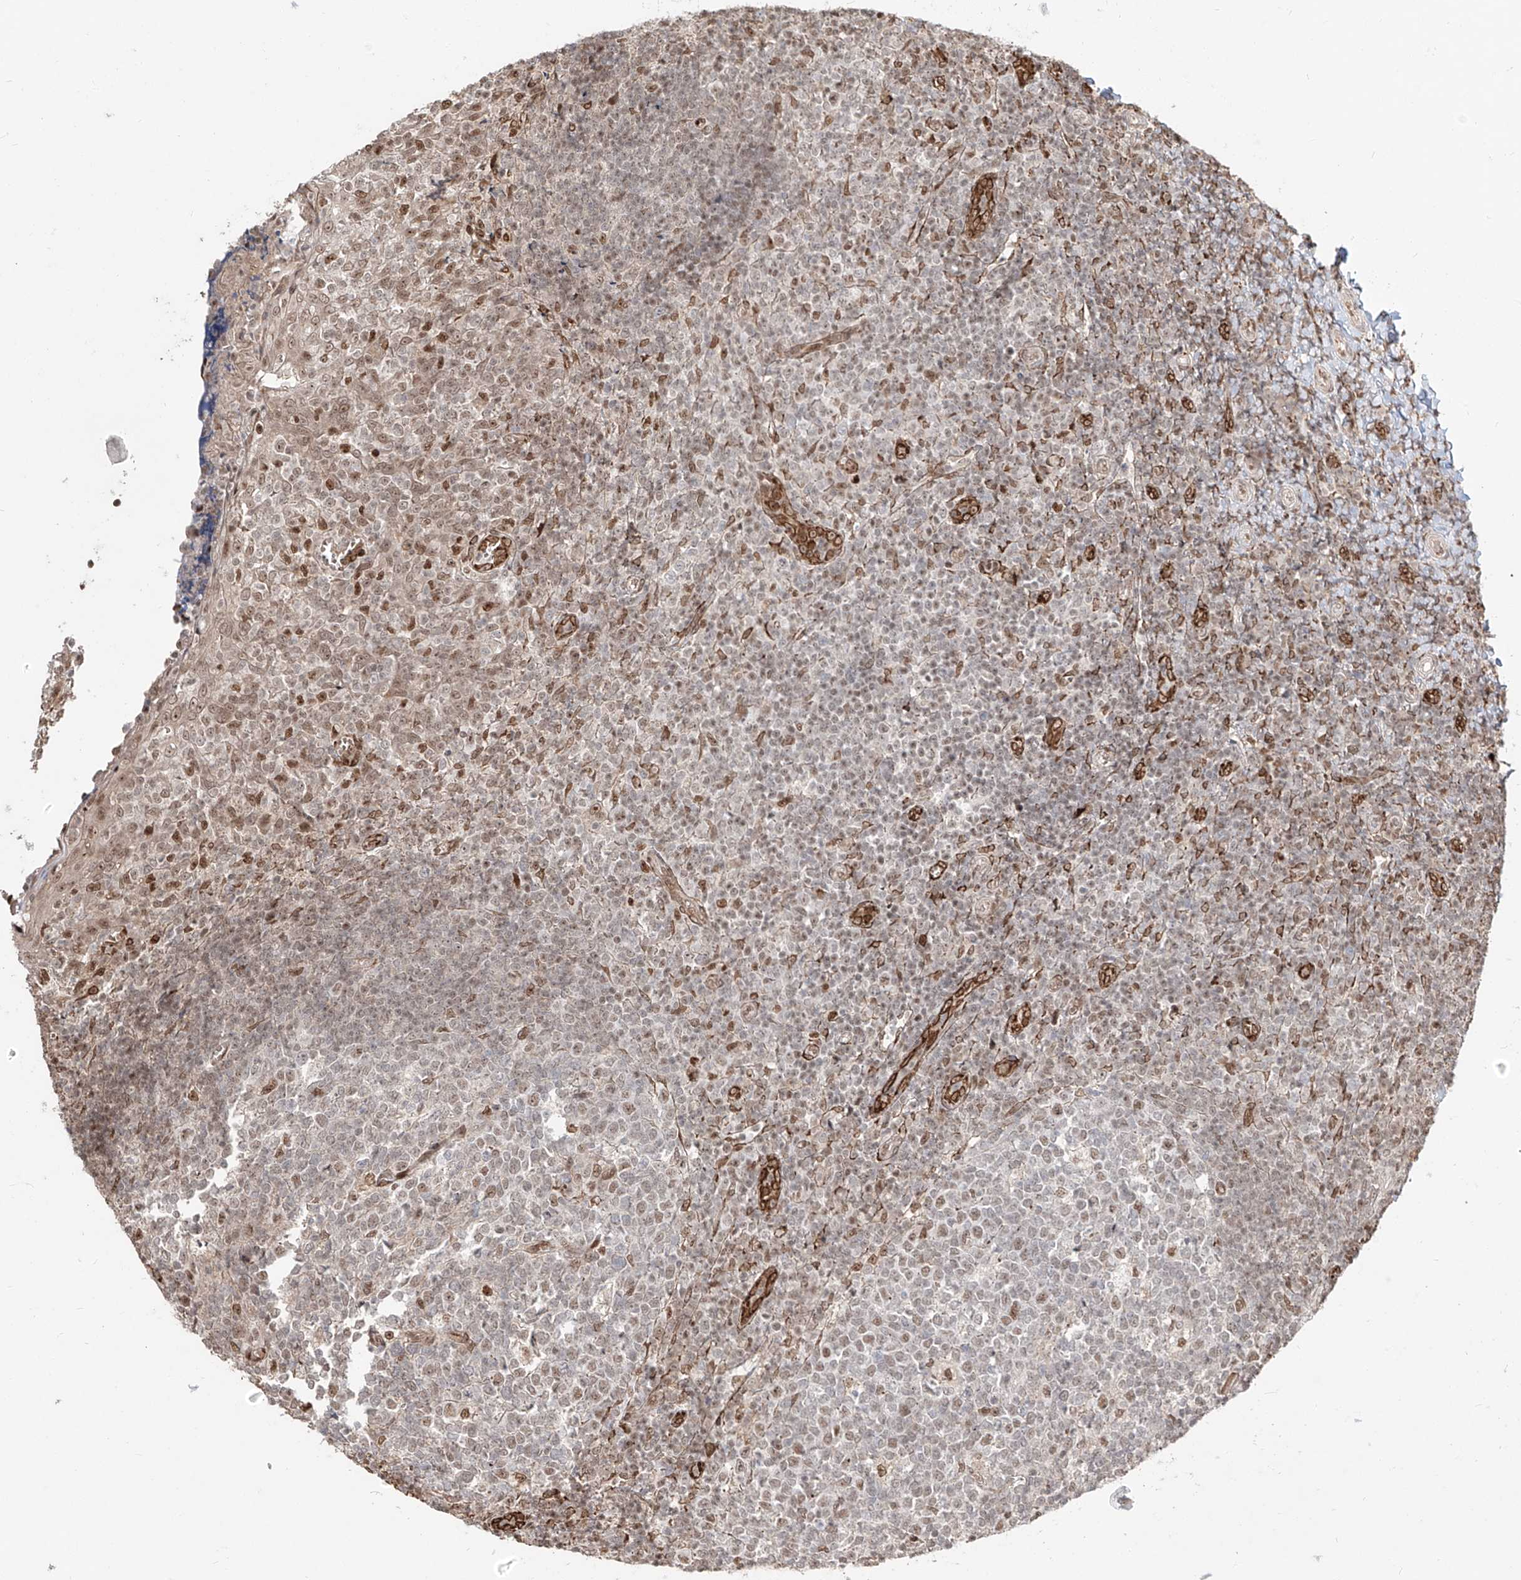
{"staining": {"intensity": "moderate", "quantity": "<25%", "location": "nuclear"}, "tissue": "tonsil", "cell_type": "Germinal center cells", "image_type": "normal", "snomed": [{"axis": "morphology", "description": "Normal tissue, NOS"}, {"axis": "topography", "description": "Tonsil"}], "caption": "Protein expression analysis of normal human tonsil reveals moderate nuclear expression in approximately <25% of germinal center cells.", "gene": "ZNF710", "patient": {"sex": "female", "age": 19}}